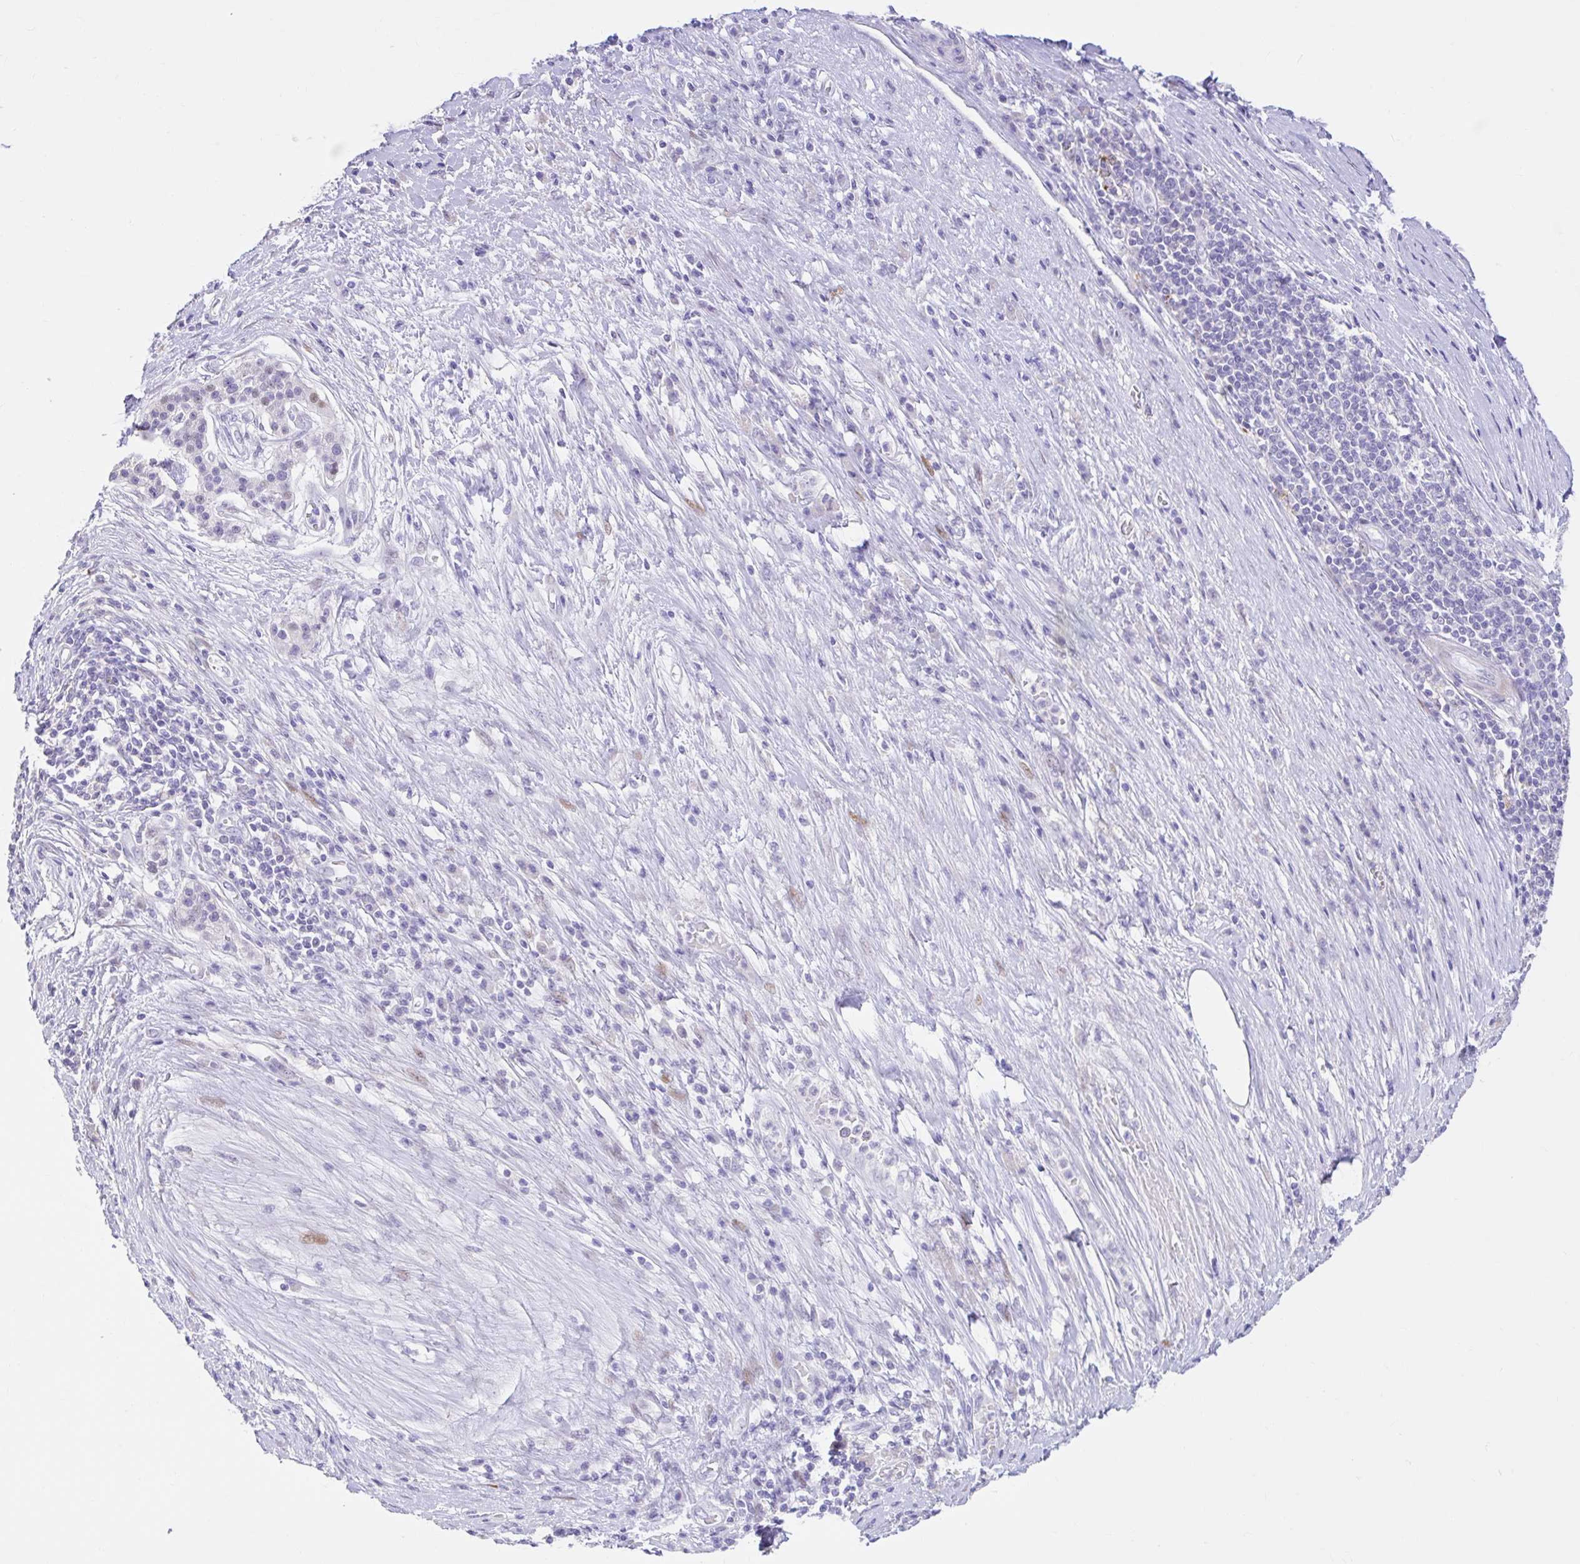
{"staining": {"intensity": "negative", "quantity": "none", "location": "none"}, "tissue": "pancreatic cancer", "cell_type": "Tumor cells", "image_type": "cancer", "snomed": [{"axis": "morphology", "description": "Adenocarcinoma, NOS"}, {"axis": "topography", "description": "Pancreas"}], "caption": "A high-resolution histopathology image shows immunohistochemistry staining of pancreatic adenocarcinoma, which exhibits no significant staining in tumor cells.", "gene": "NHLH2", "patient": {"sex": "male", "age": 63}}